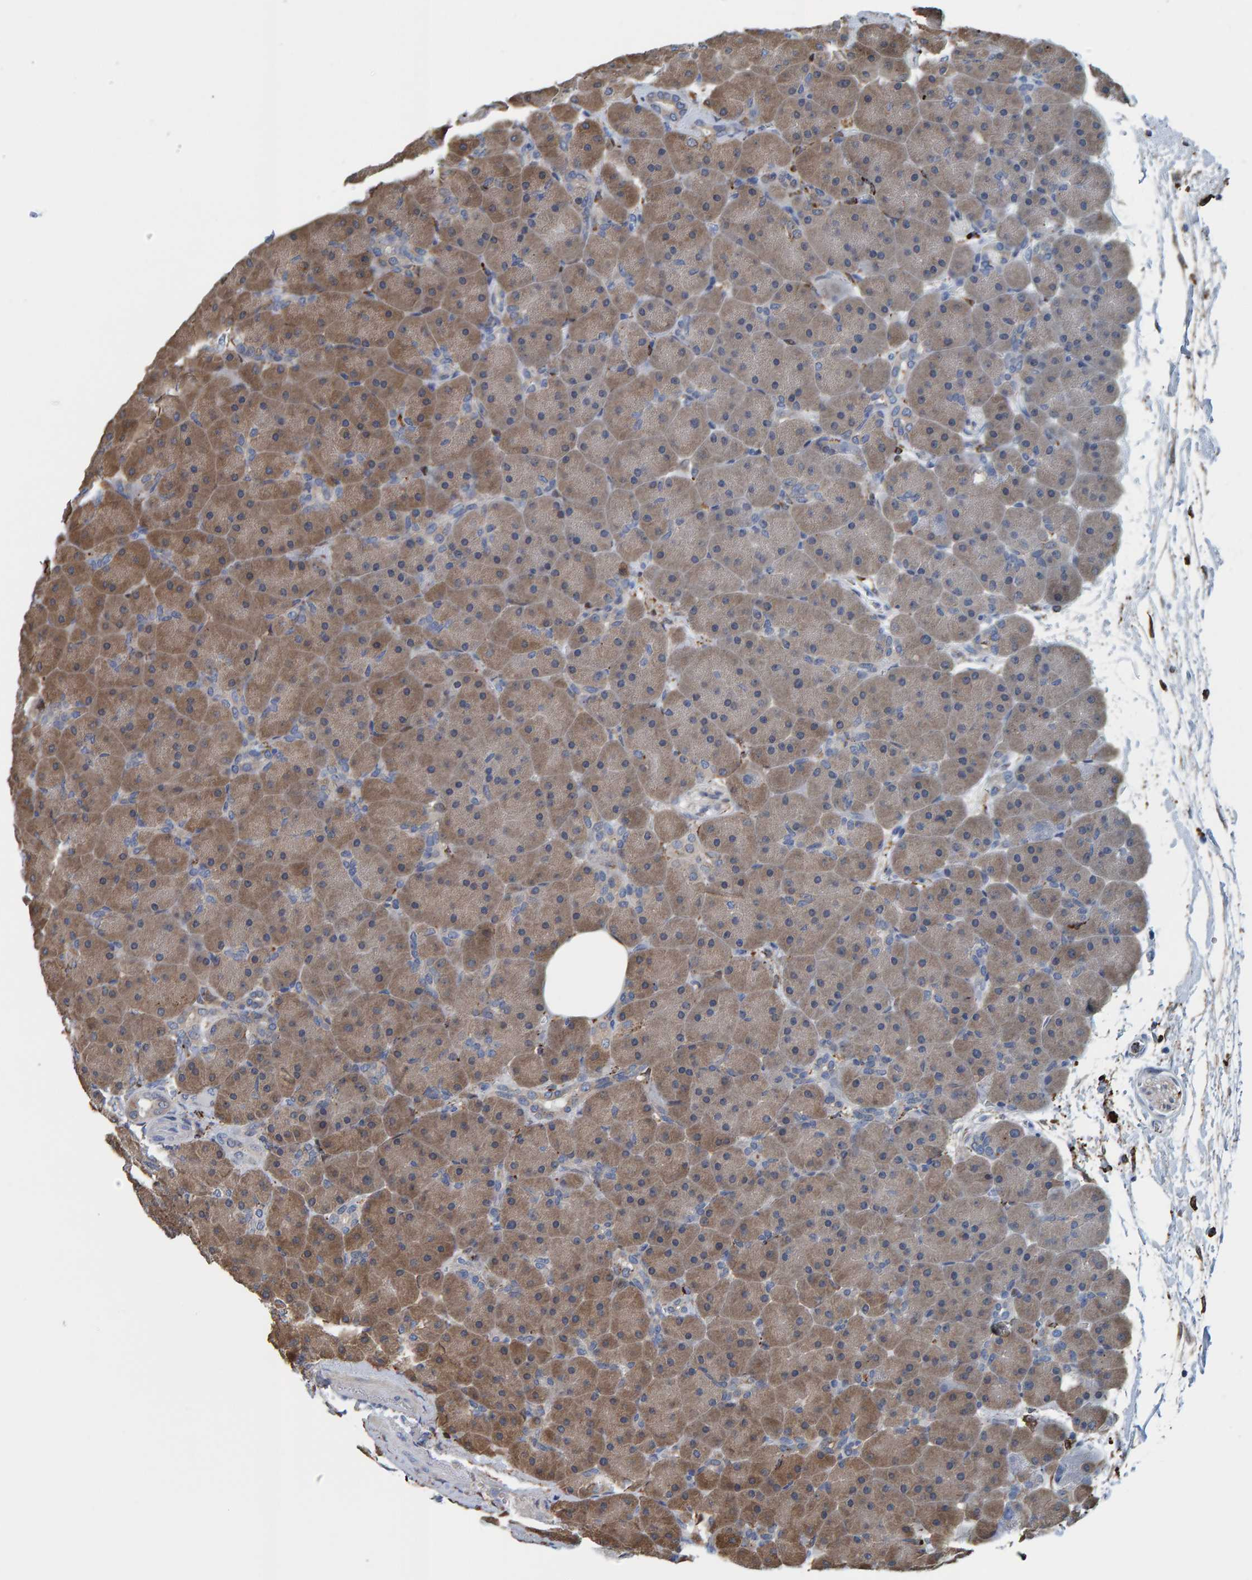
{"staining": {"intensity": "moderate", "quantity": ">75%", "location": "cytoplasmic/membranous"}, "tissue": "pancreas", "cell_type": "Exocrine glandular cells", "image_type": "normal", "snomed": [{"axis": "morphology", "description": "Normal tissue, NOS"}, {"axis": "topography", "description": "Pancreas"}], "caption": "Unremarkable pancreas was stained to show a protein in brown. There is medium levels of moderate cytoplasmic/membranous positivity in about >75% of exocrine glandular cells.", "gene": "IDO1", "patient": {"sex": "male", "age": 66}}